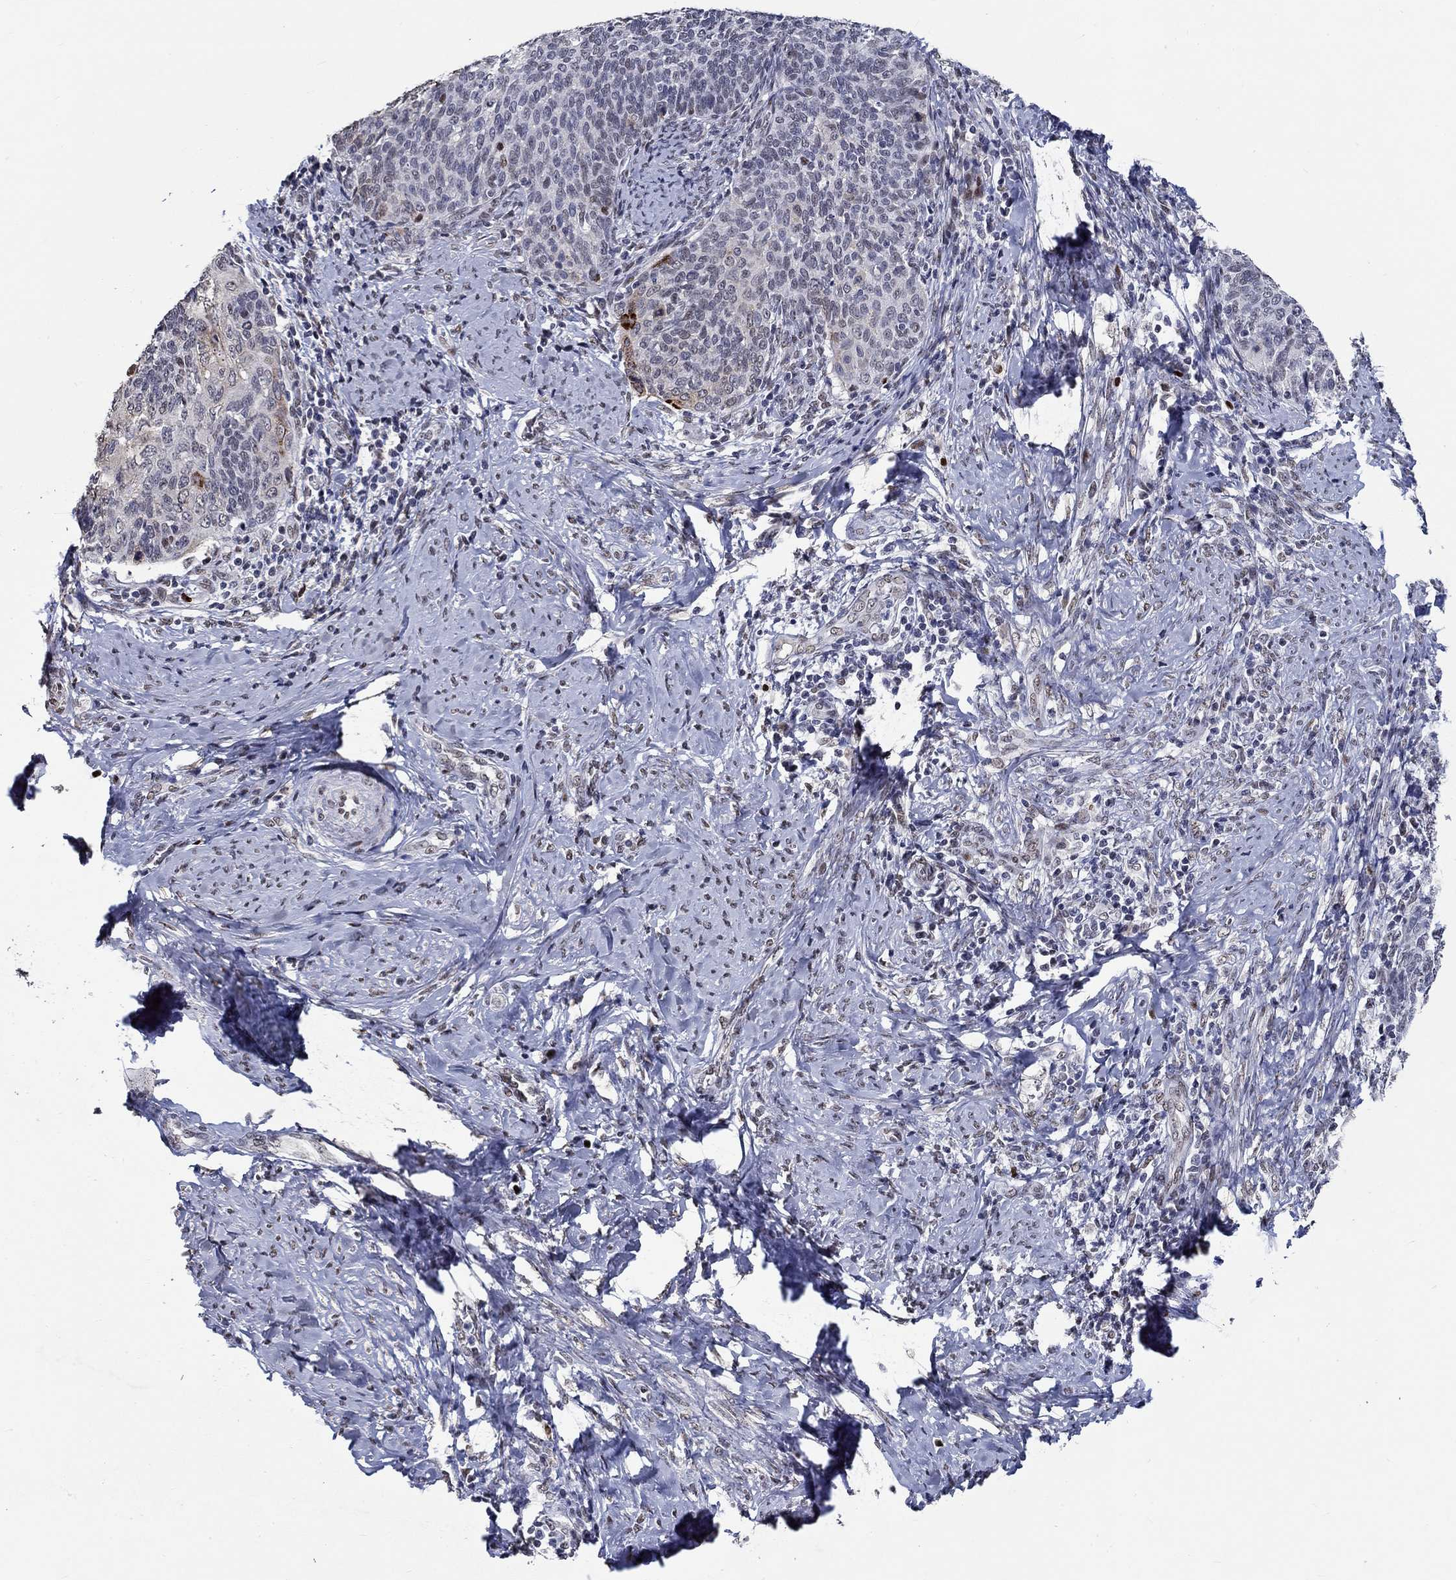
{"staining": {"intensity": "moderate", "quantity": "<25%", "location": "cytoplasmic/membranous"}, "tissue": "cervical cancer", "cell_type": "Tumor cells", "image_type": "cancer", "snomed": [{"axis": "morphology", "description": "Normal tissue, NOS"}, {"axis": "morphology", "description": "Squamous cell carcinoma, NOS"}, {"axis": "topography", "description": "Cervix"}], "caption": "The micrograph displays a brown stain indicating the presence of a protein in the cytoplasmic/membranous of tumor cells in cervical cancer (squamous cell carcinoma).", "gene": "GATA2", "patient": {"sex": "female", "age": 39}}